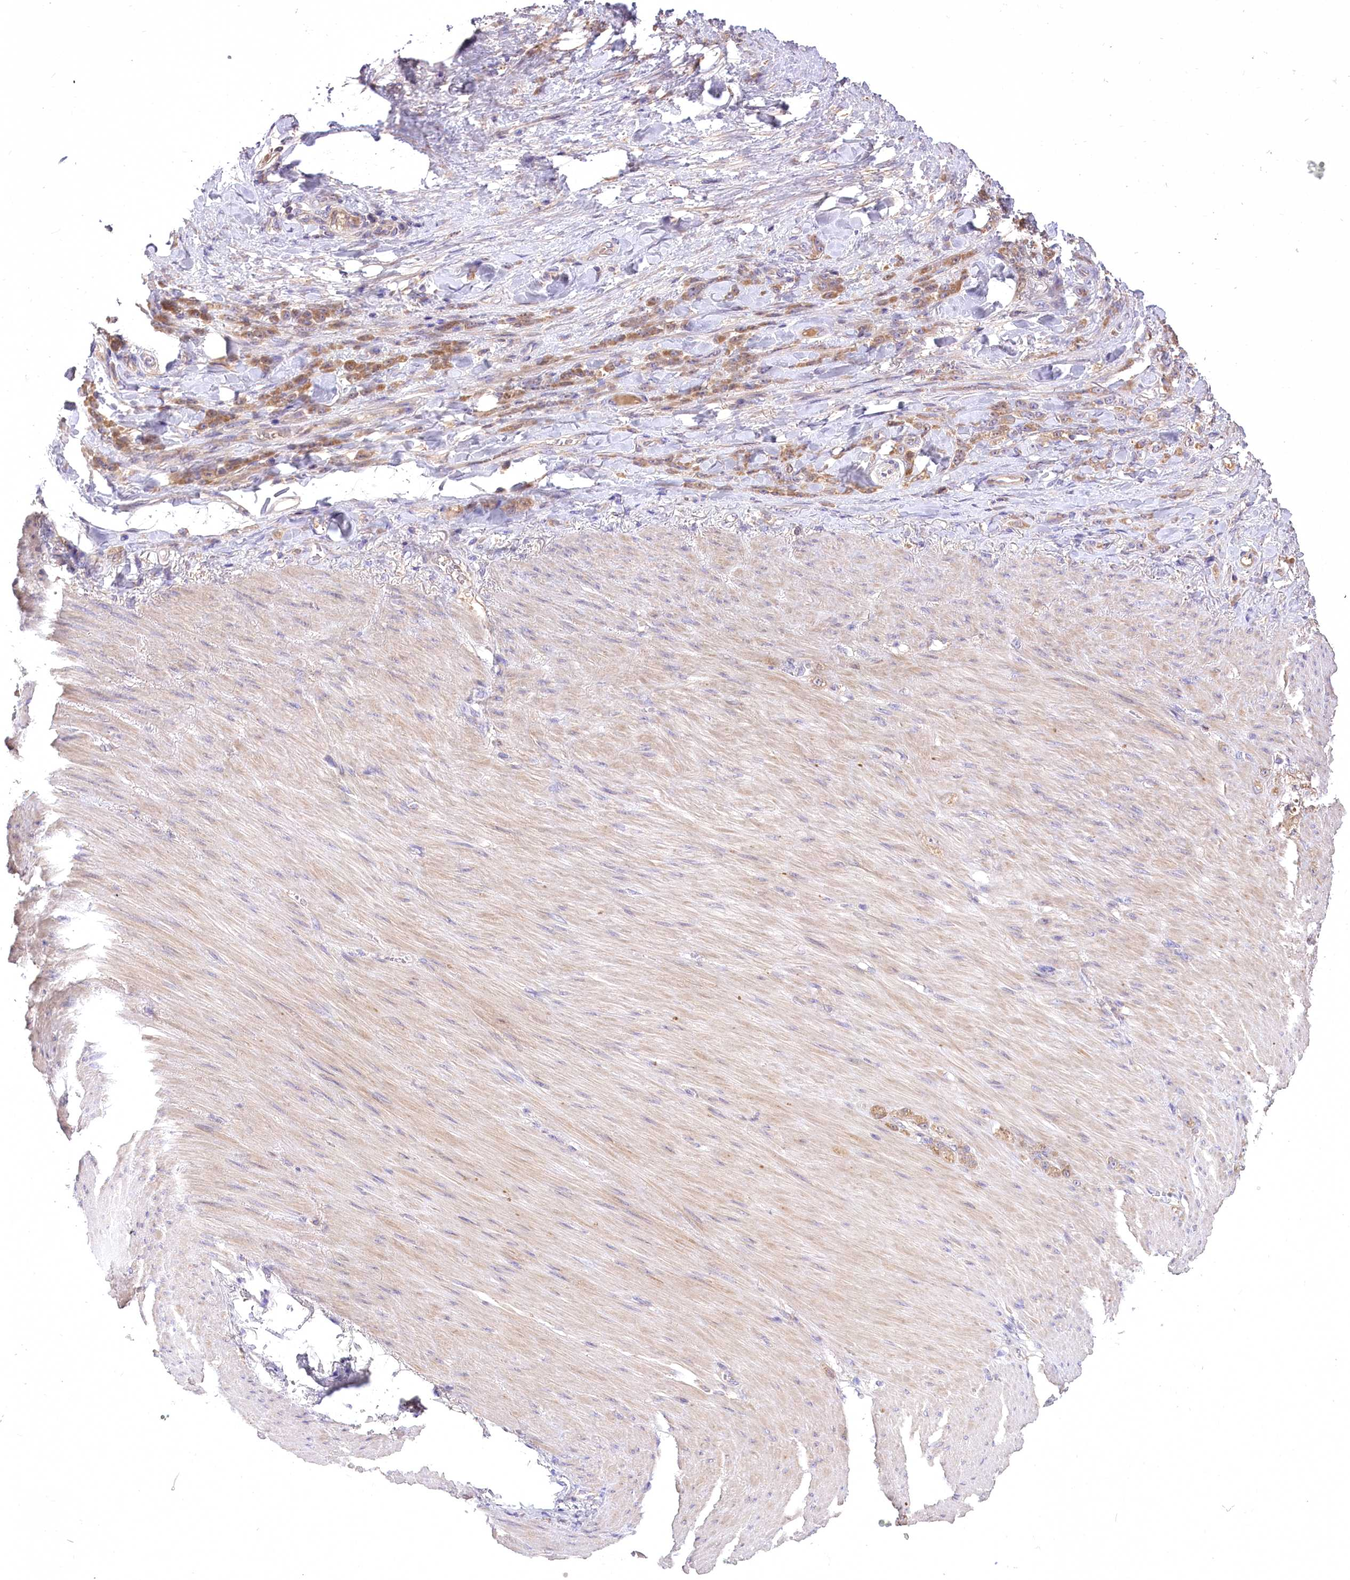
{"staining": {"intensity": "moderate", "quantity": ">75%", "location": "cytoplasmic/membranous"}, "tissue": "stomach cancer", "cell_type": "Tumor cells", "image_type": "cancer", "snomed": [{"axis": "morphology", "description": "Normal tissue, NOS"}, {"axis": "morphology", "description": "Adenocarcinoma, NOS"}, {"axis": "topography", "description": "Stomach"}], "caption": "DAB (3,3'-diaminobenzidine) immunohistochemical staining of human stomach adenocarcinoma reveals moderate cytoplasmic/membranous protein expression in about >75% of tumor cells.", "gene": "PBLD", "patient": {"sex": "male", "age": 82}}